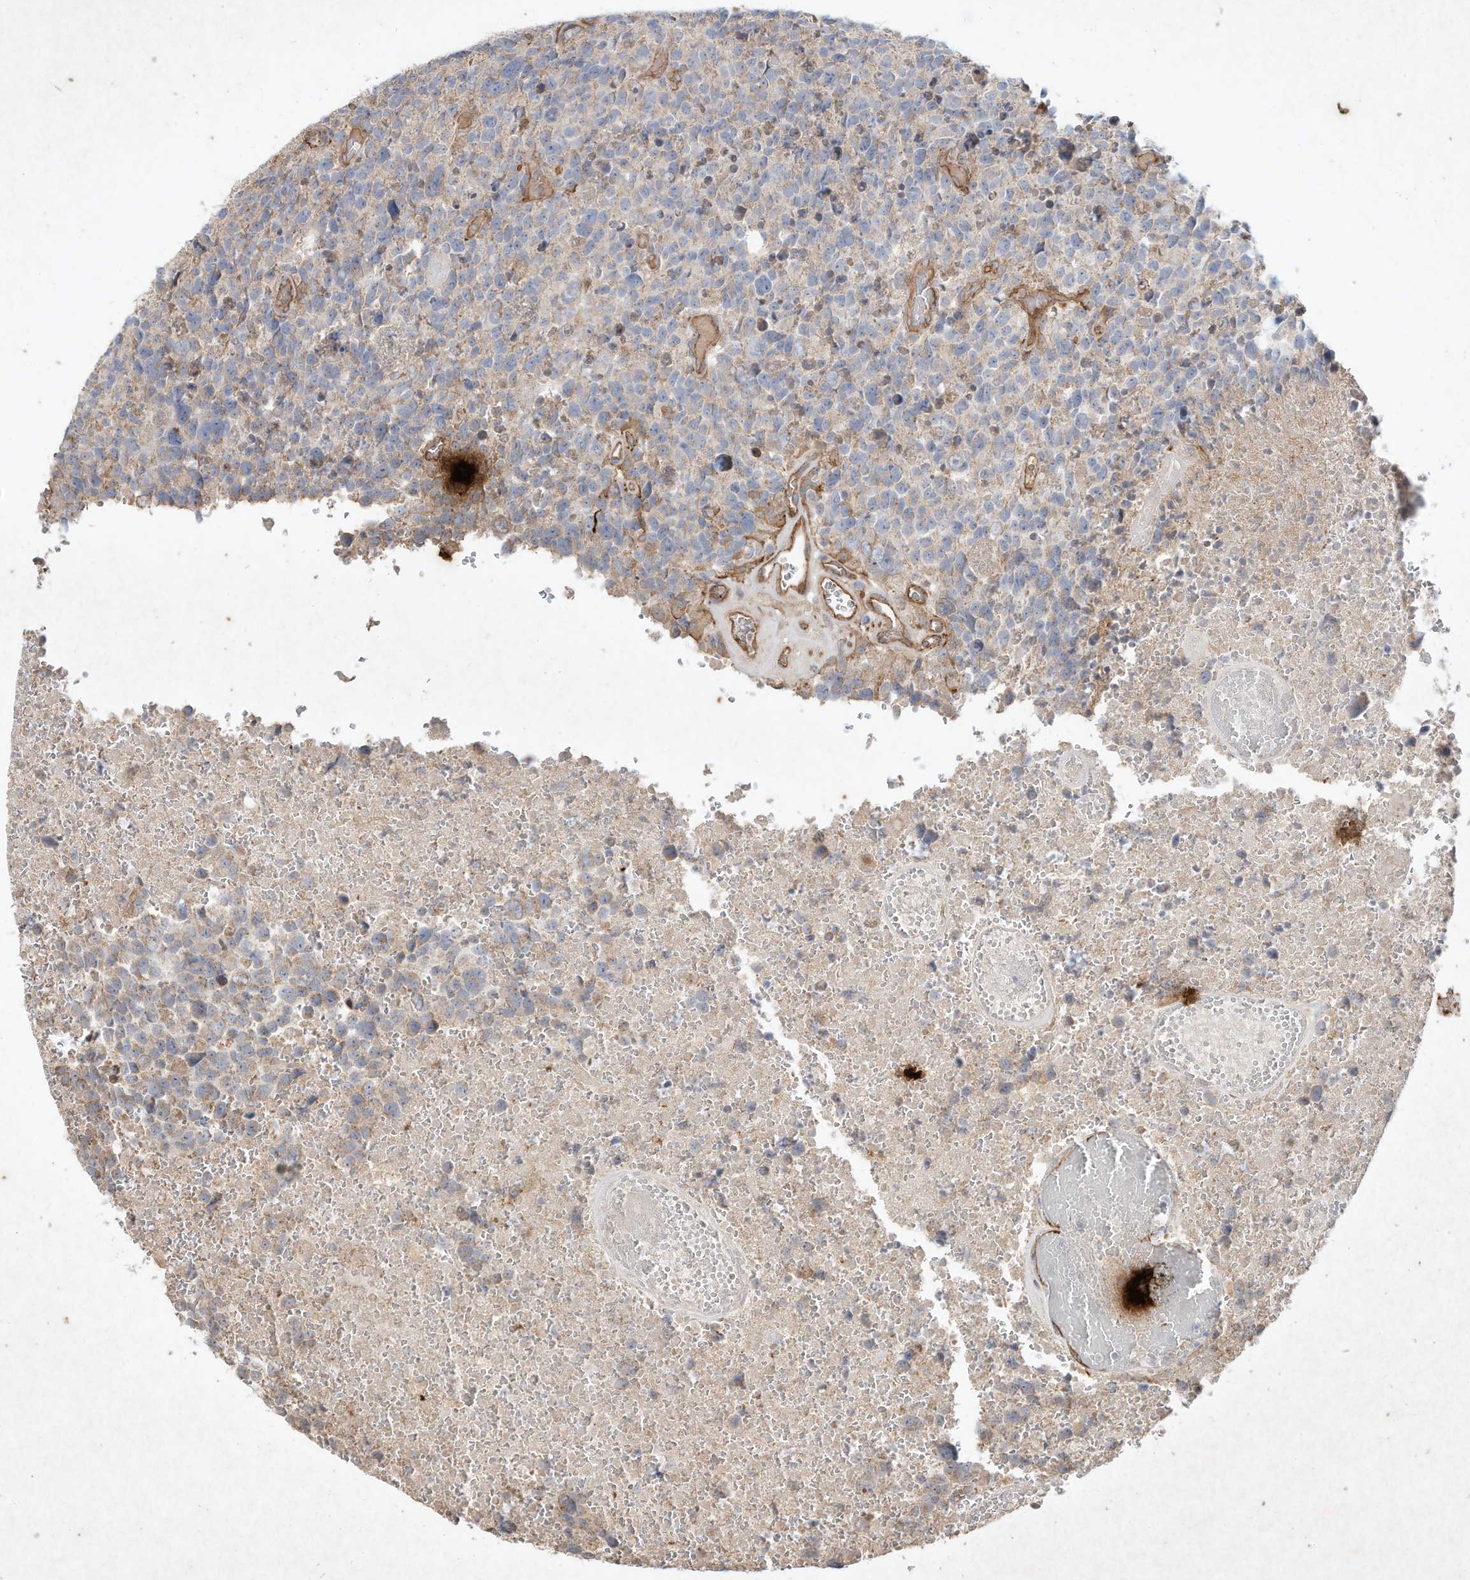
{"staining": {"intensity": "negative", "quantity": "none", "location": "none"}, "tissue": "glioma", "cell_type": "Tumor cells", "image_type": "cancer", "snomed": [{"axis": "morphology", "description": "Glioma, malignant, High grade"}, {"axis": "topography", "description": "Brain"}], "caption": "Glioma stained for a protein using IHC displays no staining tumor cells.", "gene": "HTR5A", "patient": {"sex": "male", "age": 69}}